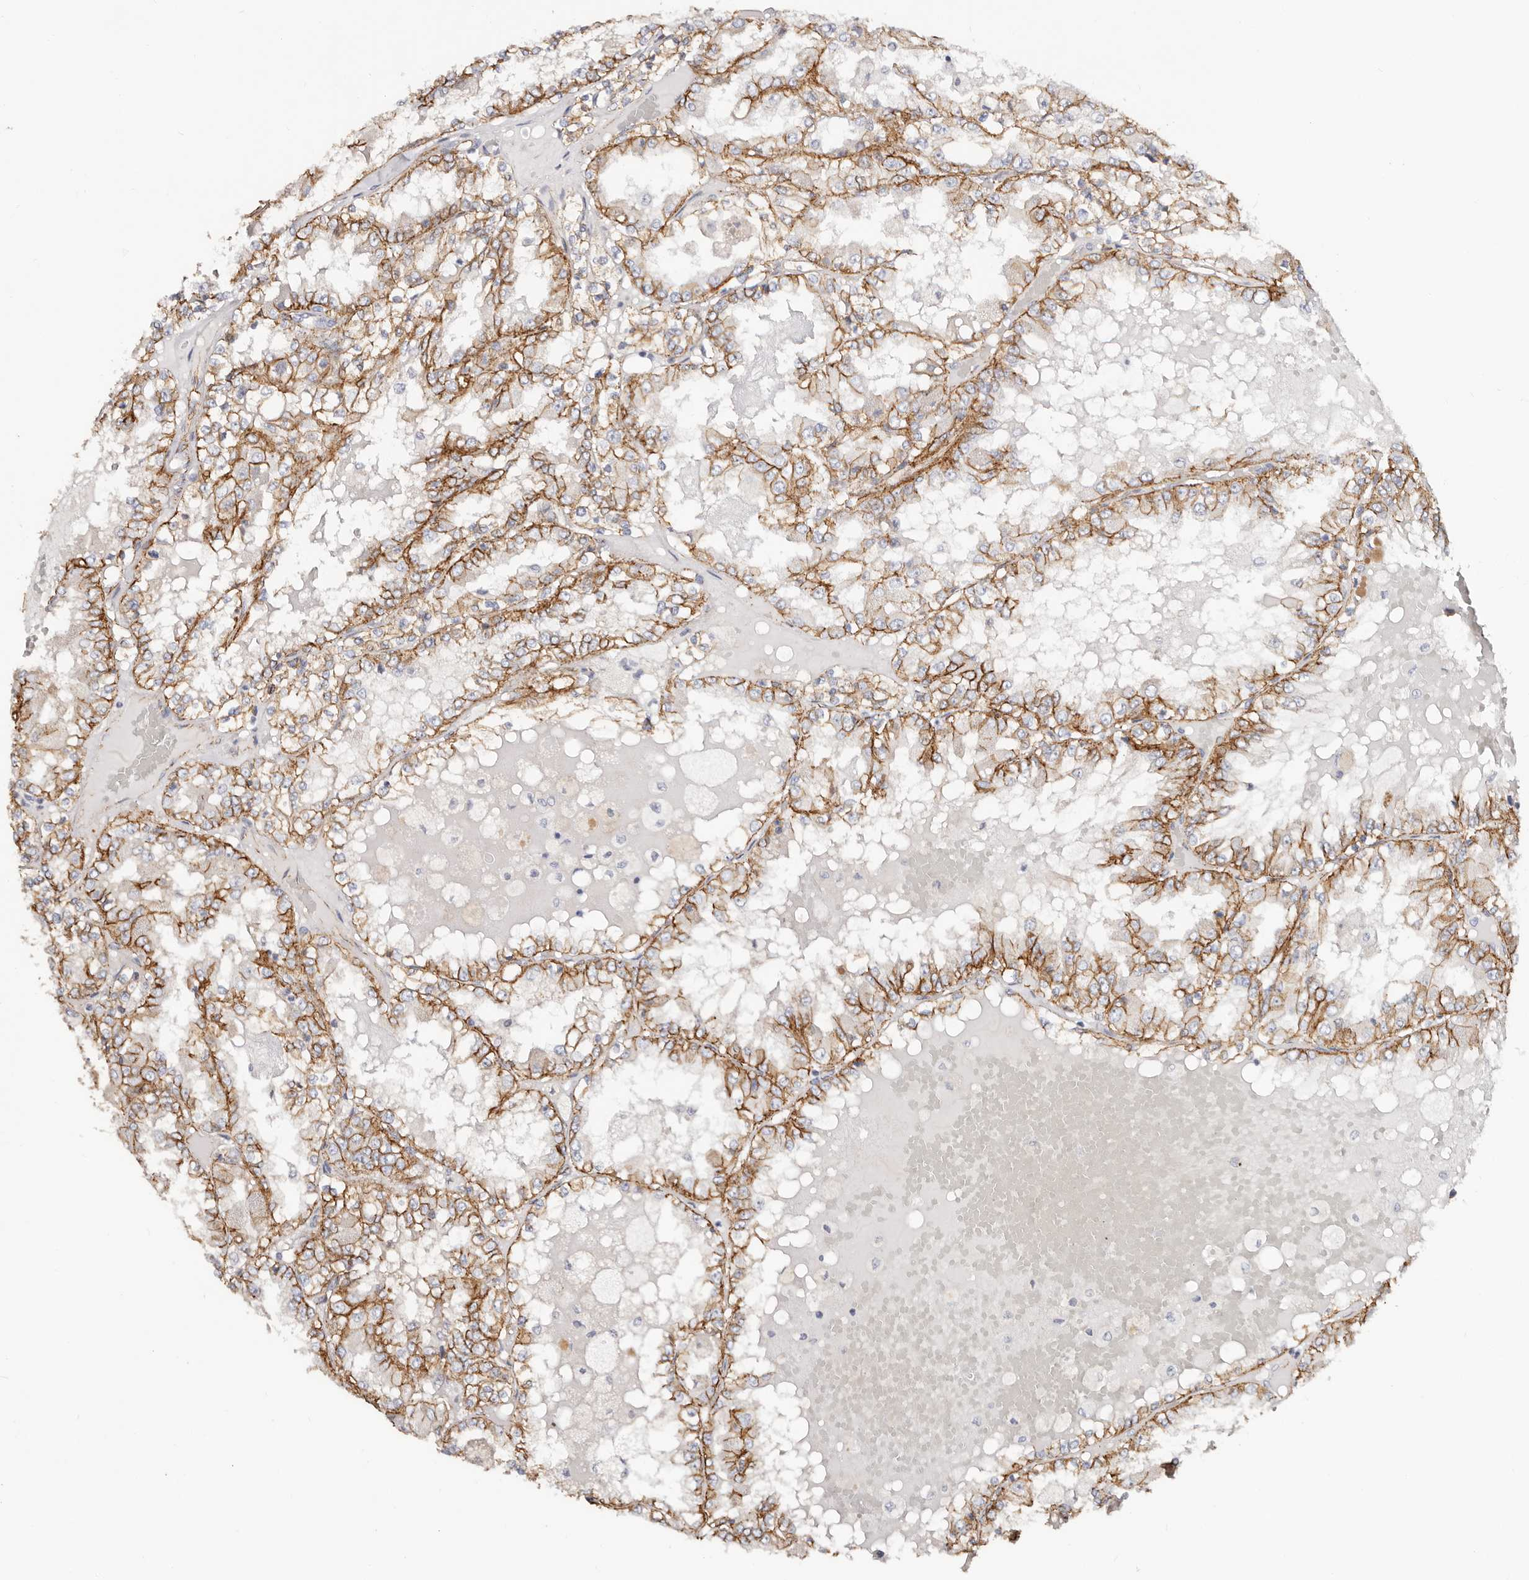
{"staining": {"intensity": "strong", "quantity": ">75%", "location": "cytoplasmic/membranous"}, "tissue": "renal cancer", "cell_type": "Tumor cells", "image_type": "cancer", "snomed": [{"axis": "morphology", "description": "Adenocarcinoma, NOS"}, {"axis": "topography", "description": "Kidney"}], "caption": "A brown stain highlights strong cytoplasmic/membranous staining of a protein in human renal cancer tumor cells.", "gene": "CTNNB1", "patient": {"sex": "female", "age": 56}}